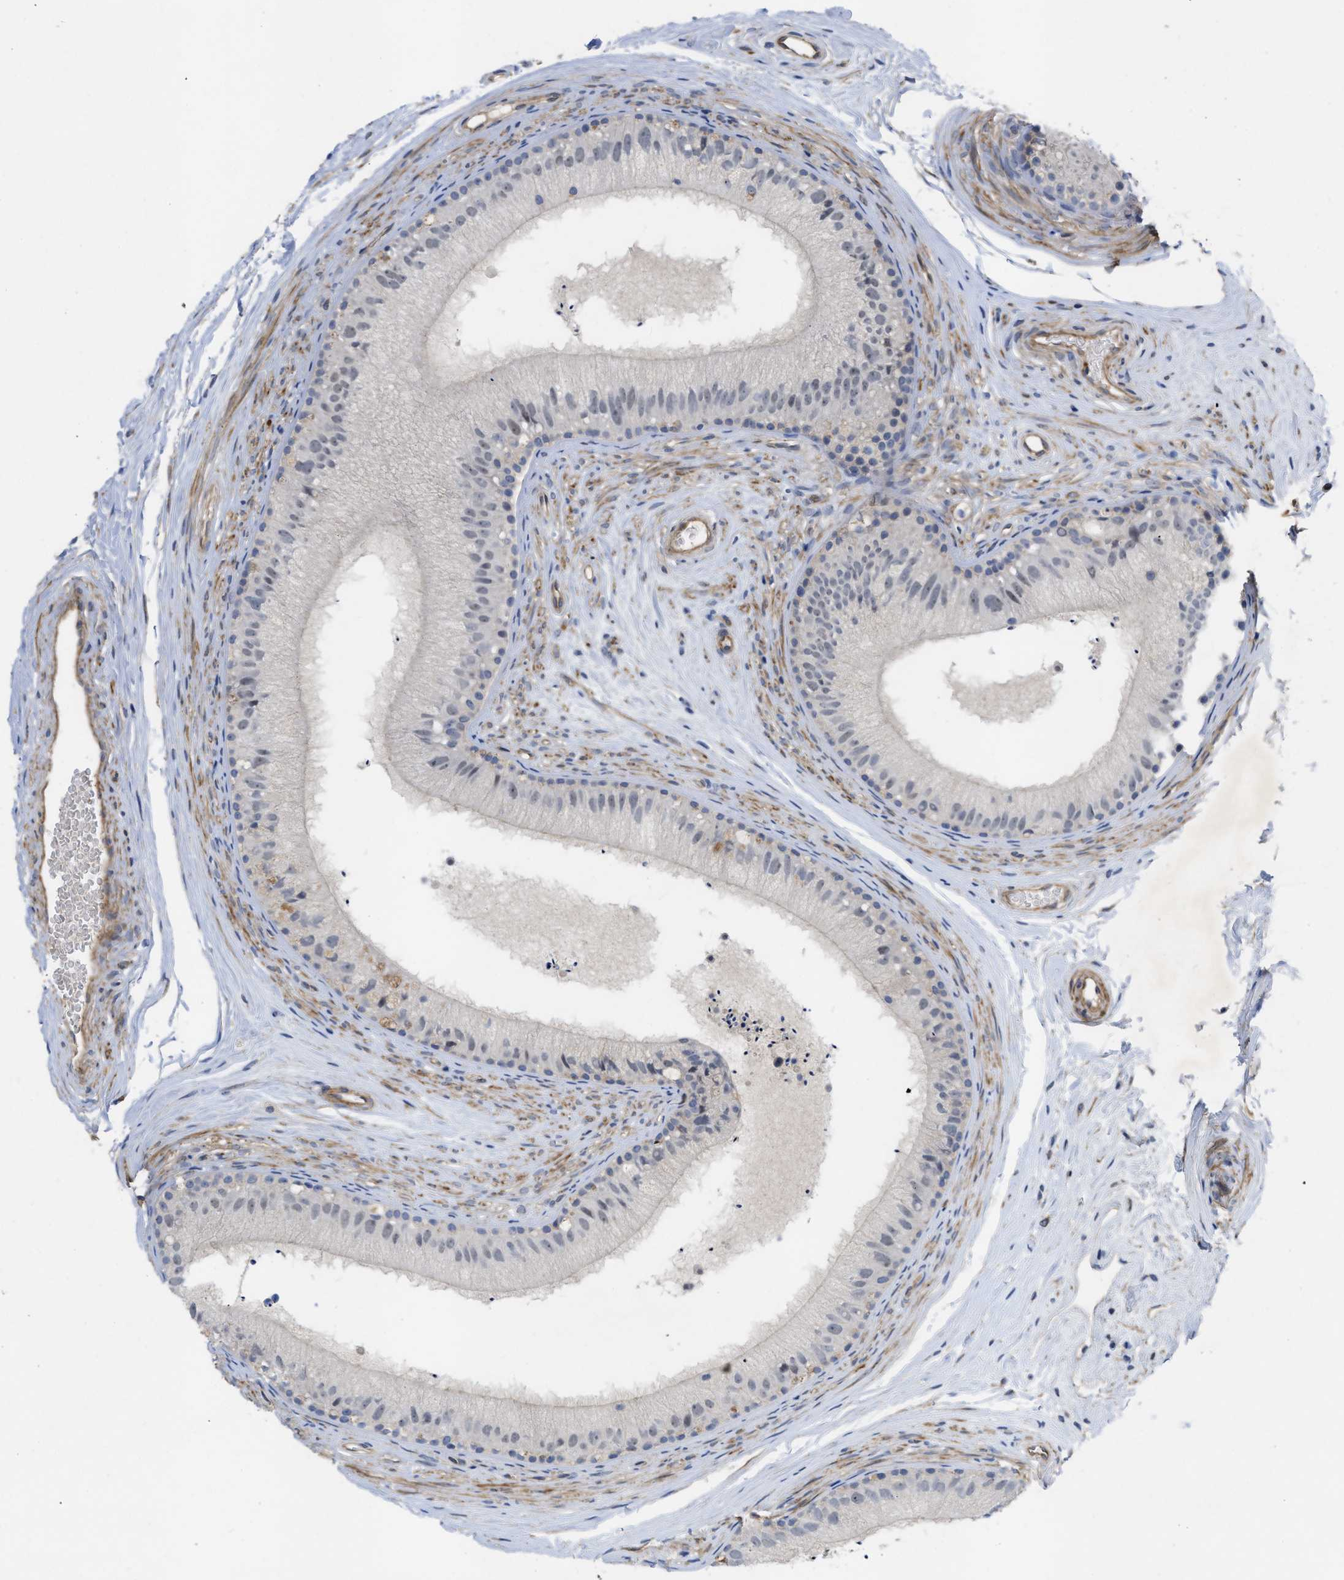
{"staining": {"intensity": "weak", "quantity": "<25%", "location": "cytoplasmic/membranous"}, "tissue": "epididymis", "cell_type": "Glandular cells", "image_type": "normal", "snomed": [{"axis": "morphology", "description": "Normal tissue, NOS"}, {"axis": "topography", "description": "Epididymis"}], "caption": "High power microscopy photomicrograph of an immunohistochemistry (IHC) micrograph of normal epididymis, revealing no significant expression in glandular cells.", "gene": "ARHGEF26", "patient": {"sex": "male", "age": 56}}